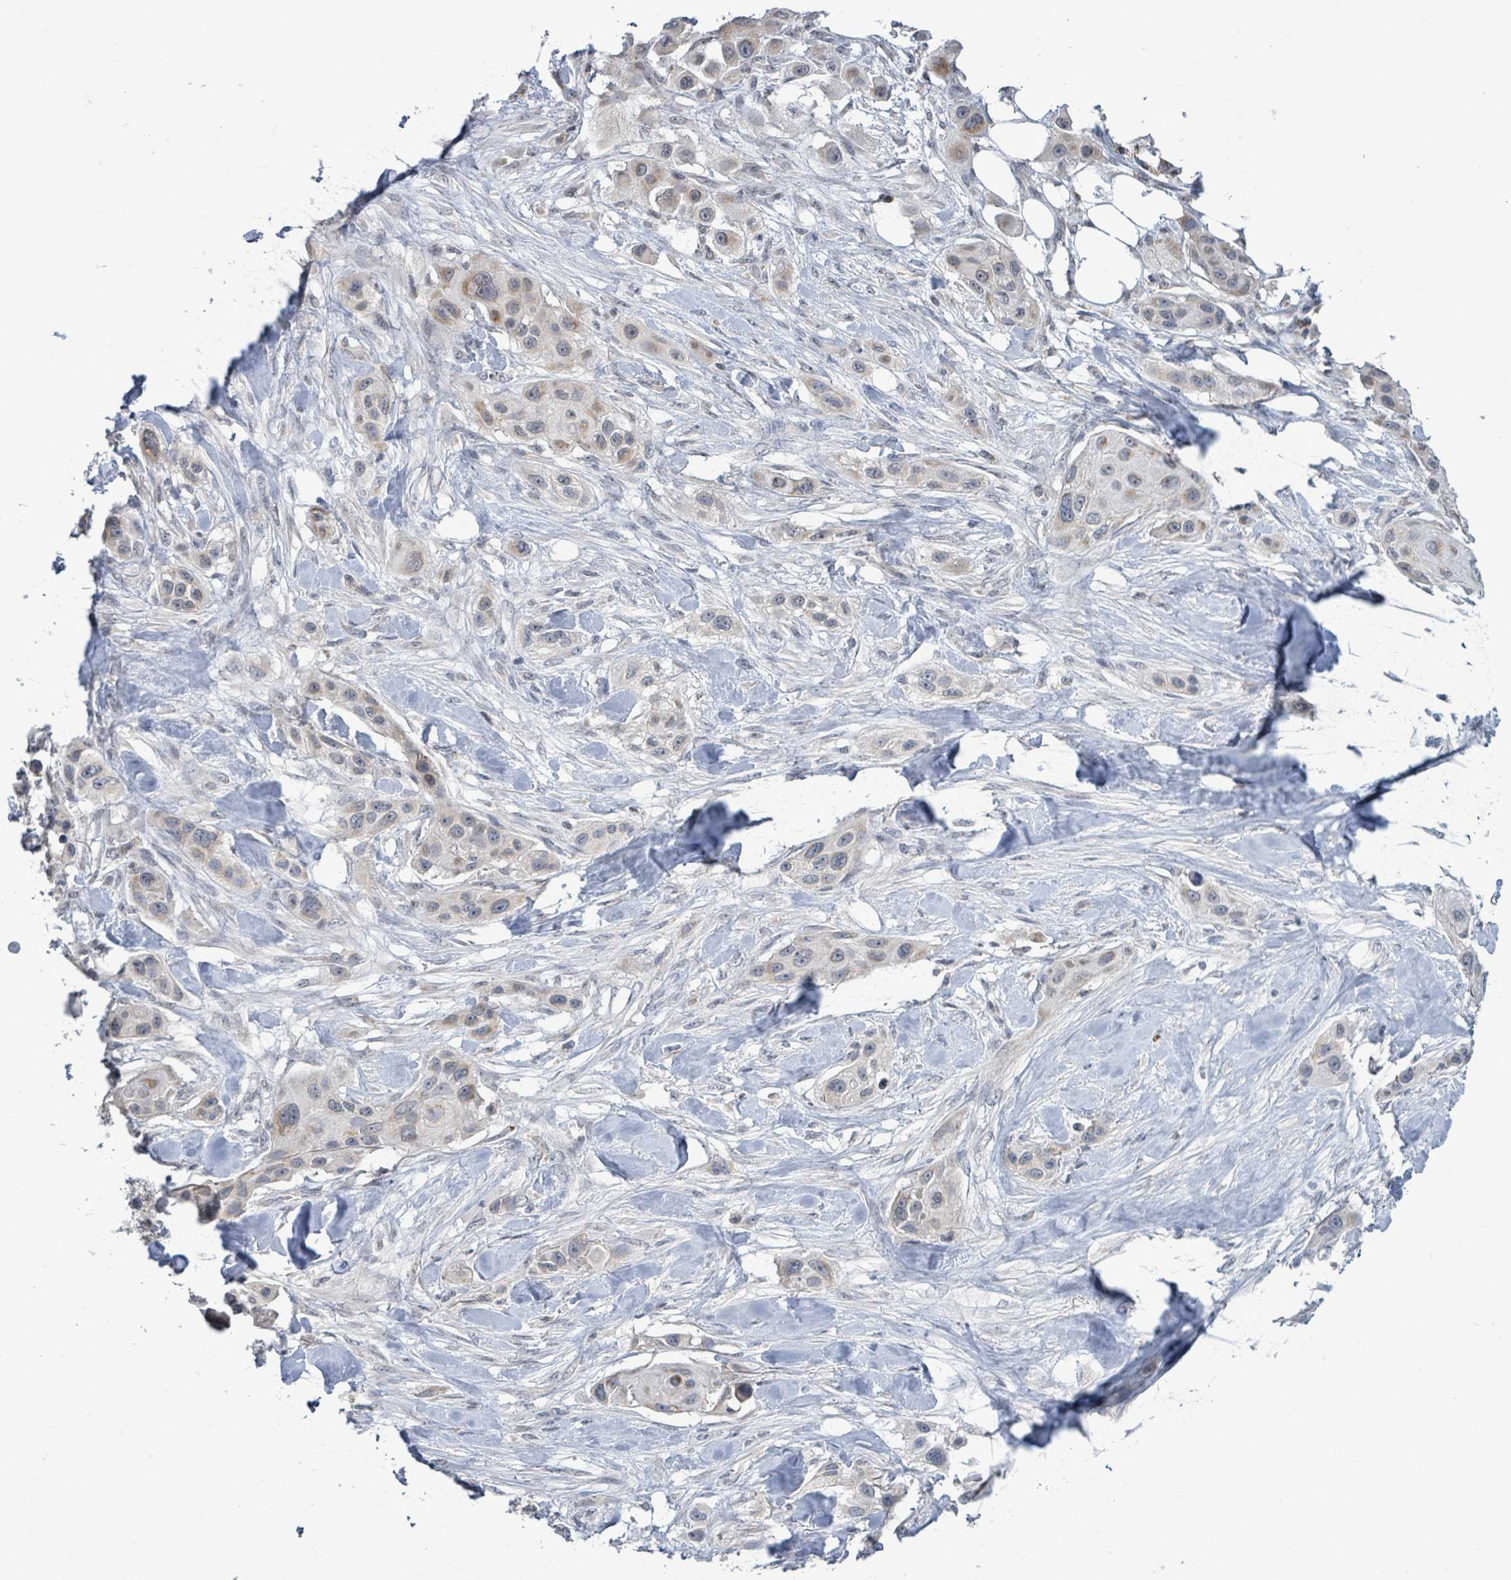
{"staining": {"intensity": "weak", "quantity": "<25%", "location": "cytoplasmic/membranous"}, "tissue": "skin cancer", "cell_type": "Tumor cells", "image_type": "cancer", "snomed": [{"axis": "morphology", "description": "Squamous cell carcinoma, NOS"}, {"axis": "topography", "description": "Skin"}], "caption": "Human skin squamous cell carcinoma stained for a protein using immunohistochemistry exhibits no staining in tumor cells.", "gene": "COQ10B", "patient": {"sex": "male", "age": 63}}